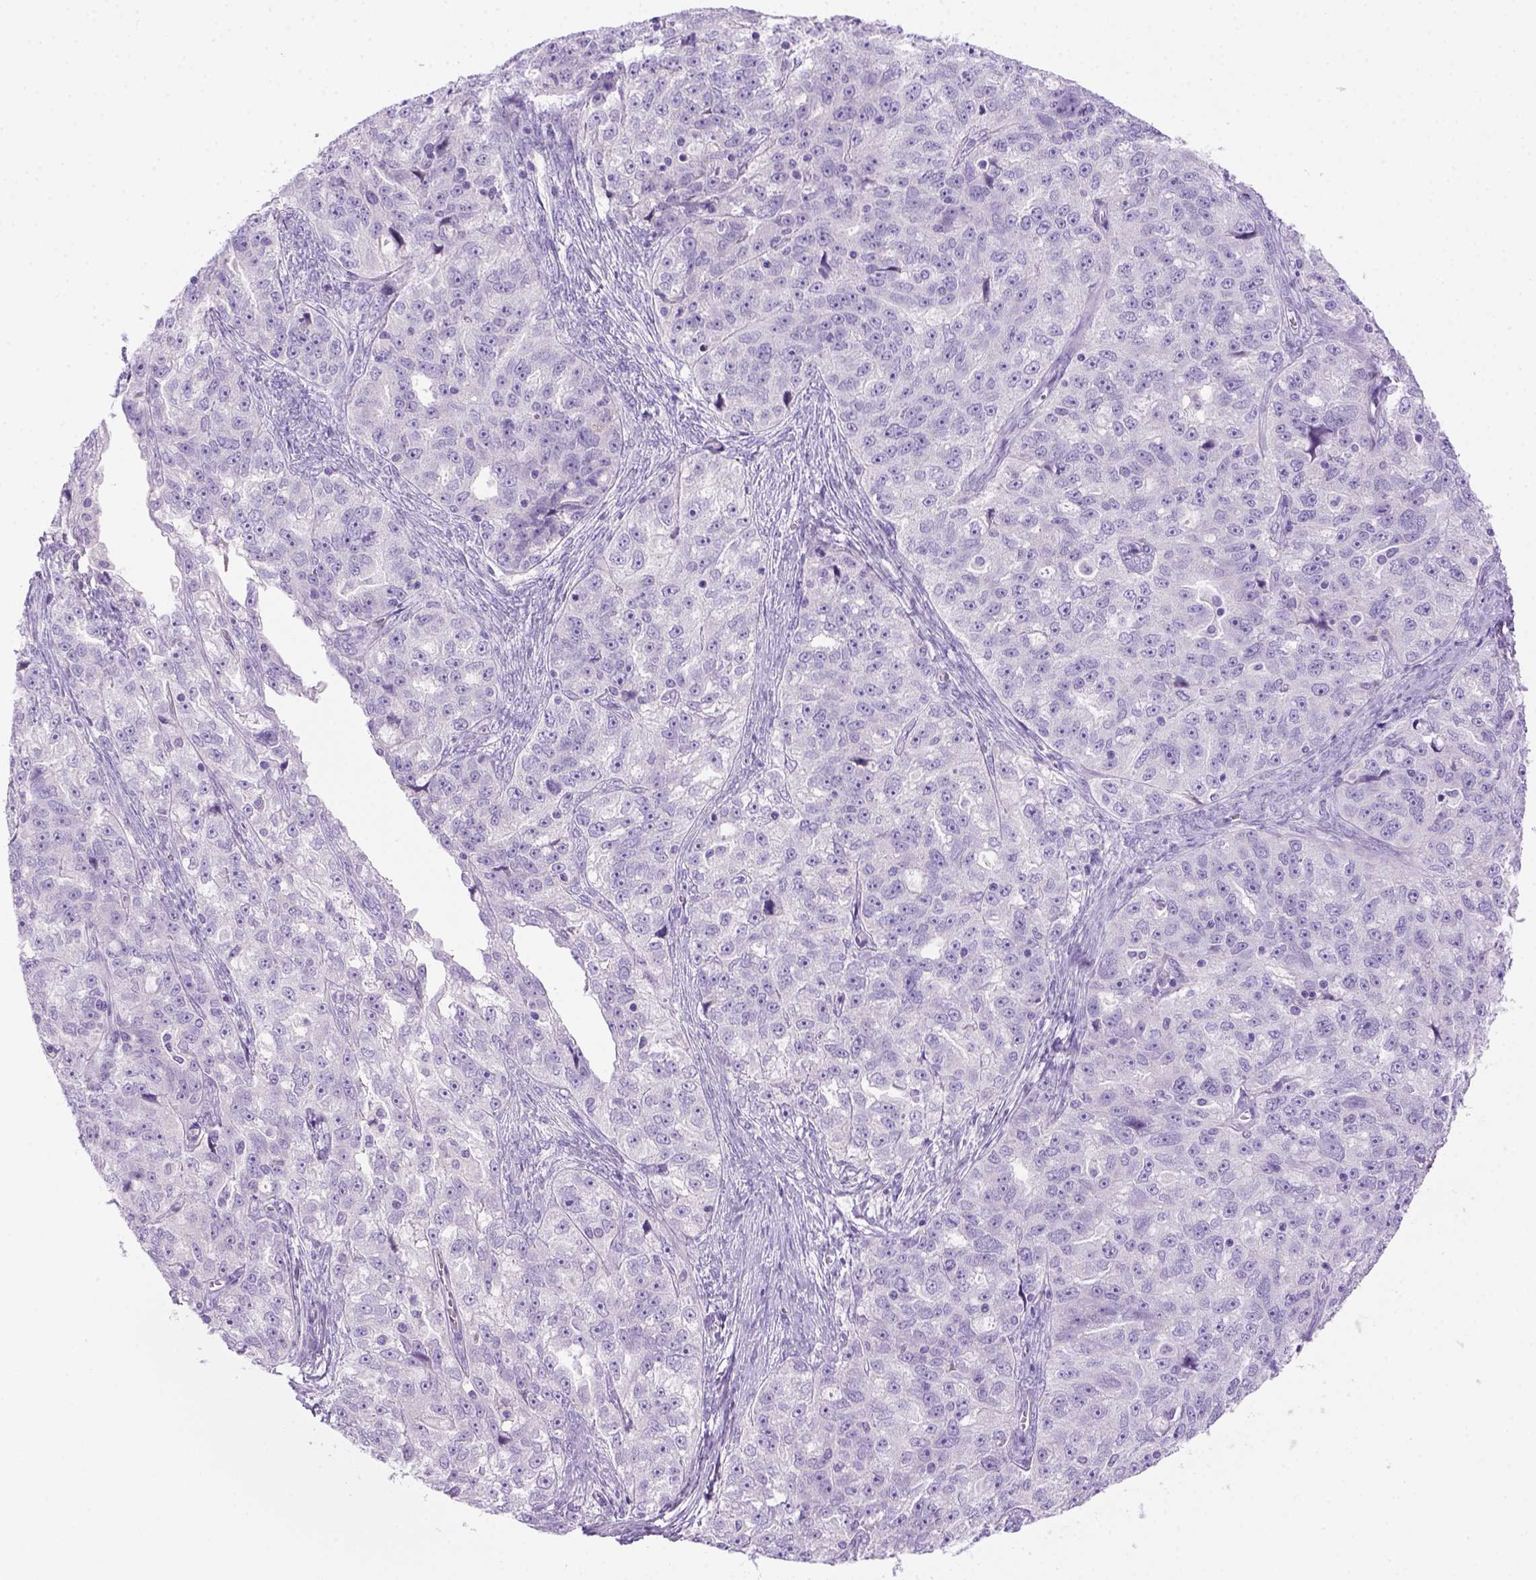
{"staining": {"intensity": "negative", "quantity": "none", "location": "none"}, "tissue": "ovarian cancer", "cell_type": "Tumor cells", "image_type": "cancer", "snomed": [{"axis": "morphology", "description": "Cystadenocarcinoma, serous, NOS"}, {"axis": "topography", "description": "Ovary"}], "caption": "IHC micrograph of human serous cystadenocarcinoma (ovarian) stained for a protein (brown), which displays no staining in tumor cells. Brightfield microscopy of immunohistochemistry stained with DAB (brown) and hematoxylin (blue), captured at high magnification.", "gene": "DNAH11", "patient": {"sex": "female", "age": 51}}